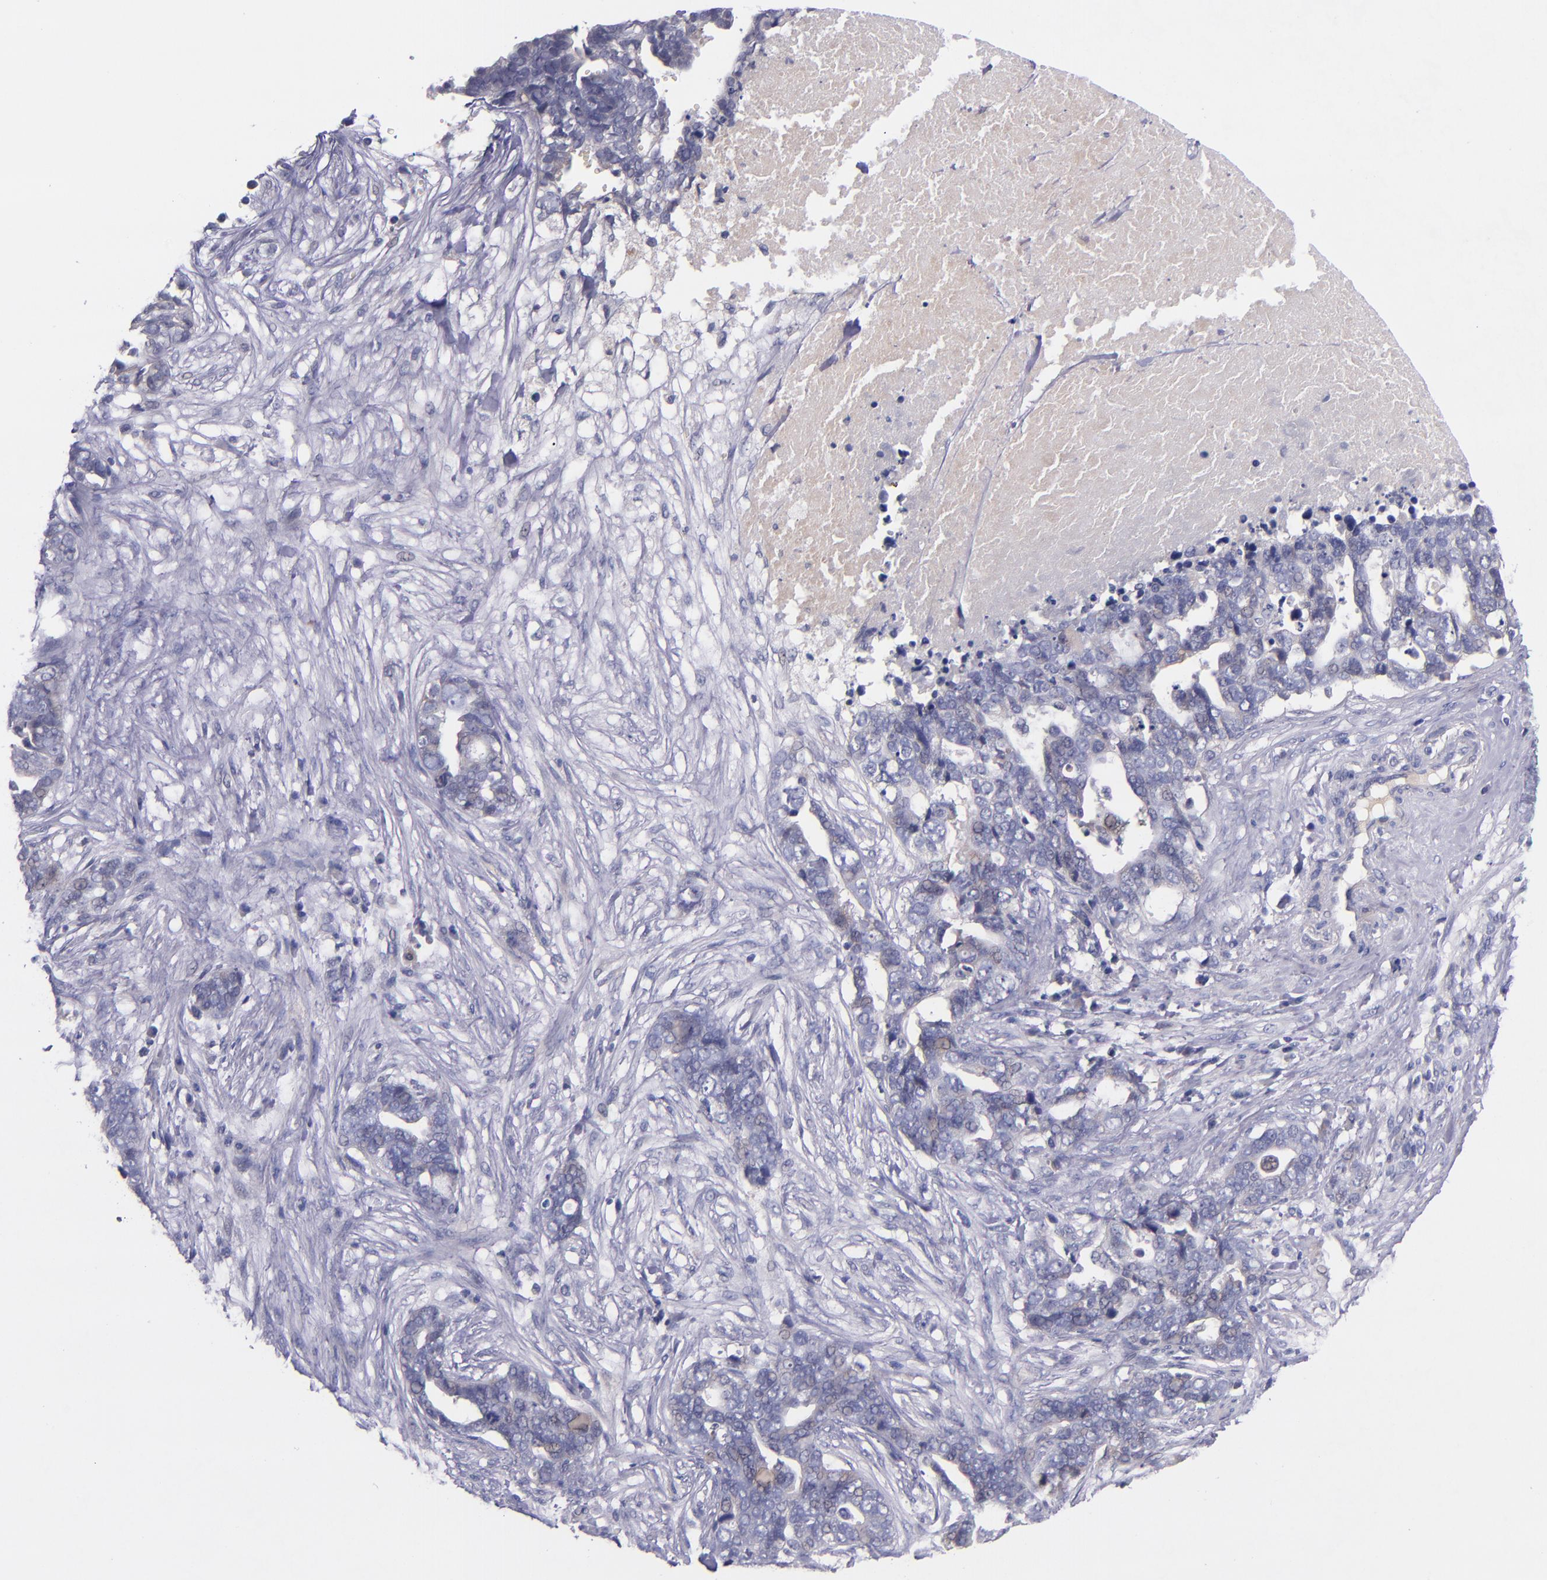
{"staining": {"intensity": "weak", "quantity": ">75%", "location": "cytoplasmic/membranous"}, "tissue": "ovarian cancer", "cell_type": "Tumor cells", "image_type": "cancer", "snomed": [{"axis": "morphology", "description": "Normal tissue, NOS"}, {"axis": "morphology", "description": "Cystadenocarcinoma, serous, NOS"}, {"axis": "topography", "description": "Fallopian tube"}, {"axis": "topography", "description": "Ovary"}], "caption": "Immunohistochemical staining of ovarian serous cystadenocarcinoma exhibits low levels of weak cytoplasmic/membranous expression in approximately >75% of tumor cells. (DAB (3,3'-diaminobenzidine) IHC with brightfield microscopy, high magnification).", "gene": "RBP4", "patient": {"sex": "female", "age": 56}}